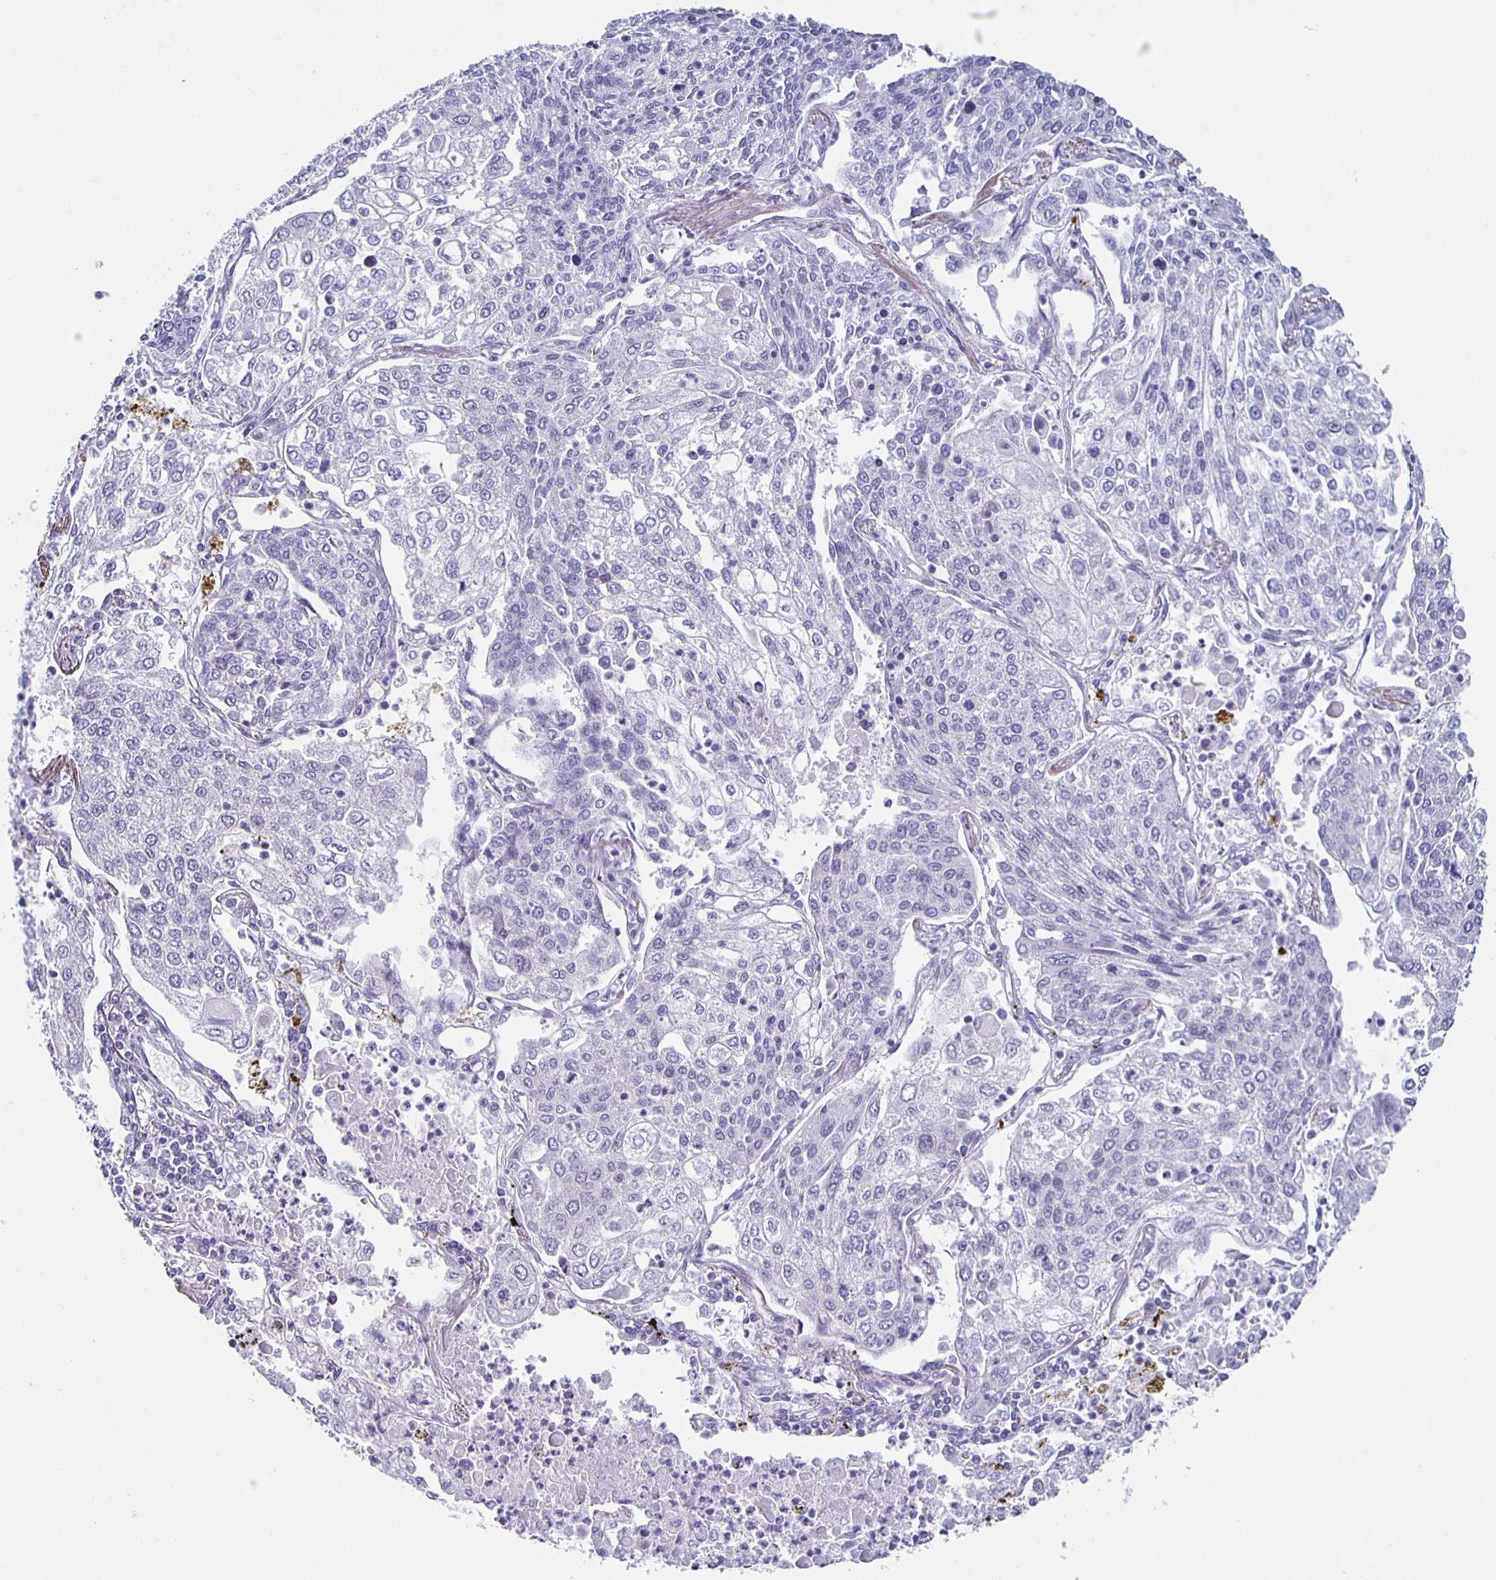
{"staining": {"intensity": "negative", "quantity": "none", "location": "none"}, "tissue": "lung cancer", "cell_type": "Tumor cells", "image_type": "cancer", "snomed": [{"axis": "morphology", "description": "Squamous cell carcinoma, NOS"}, {"axis": "topography", "description": "Lung"}], "caption": "Protein analysis of lung cancer demonstrates no significant staining in tumor cells.", "gene": "CARNS1", "patient": {"sex": "male", "age": 74}}